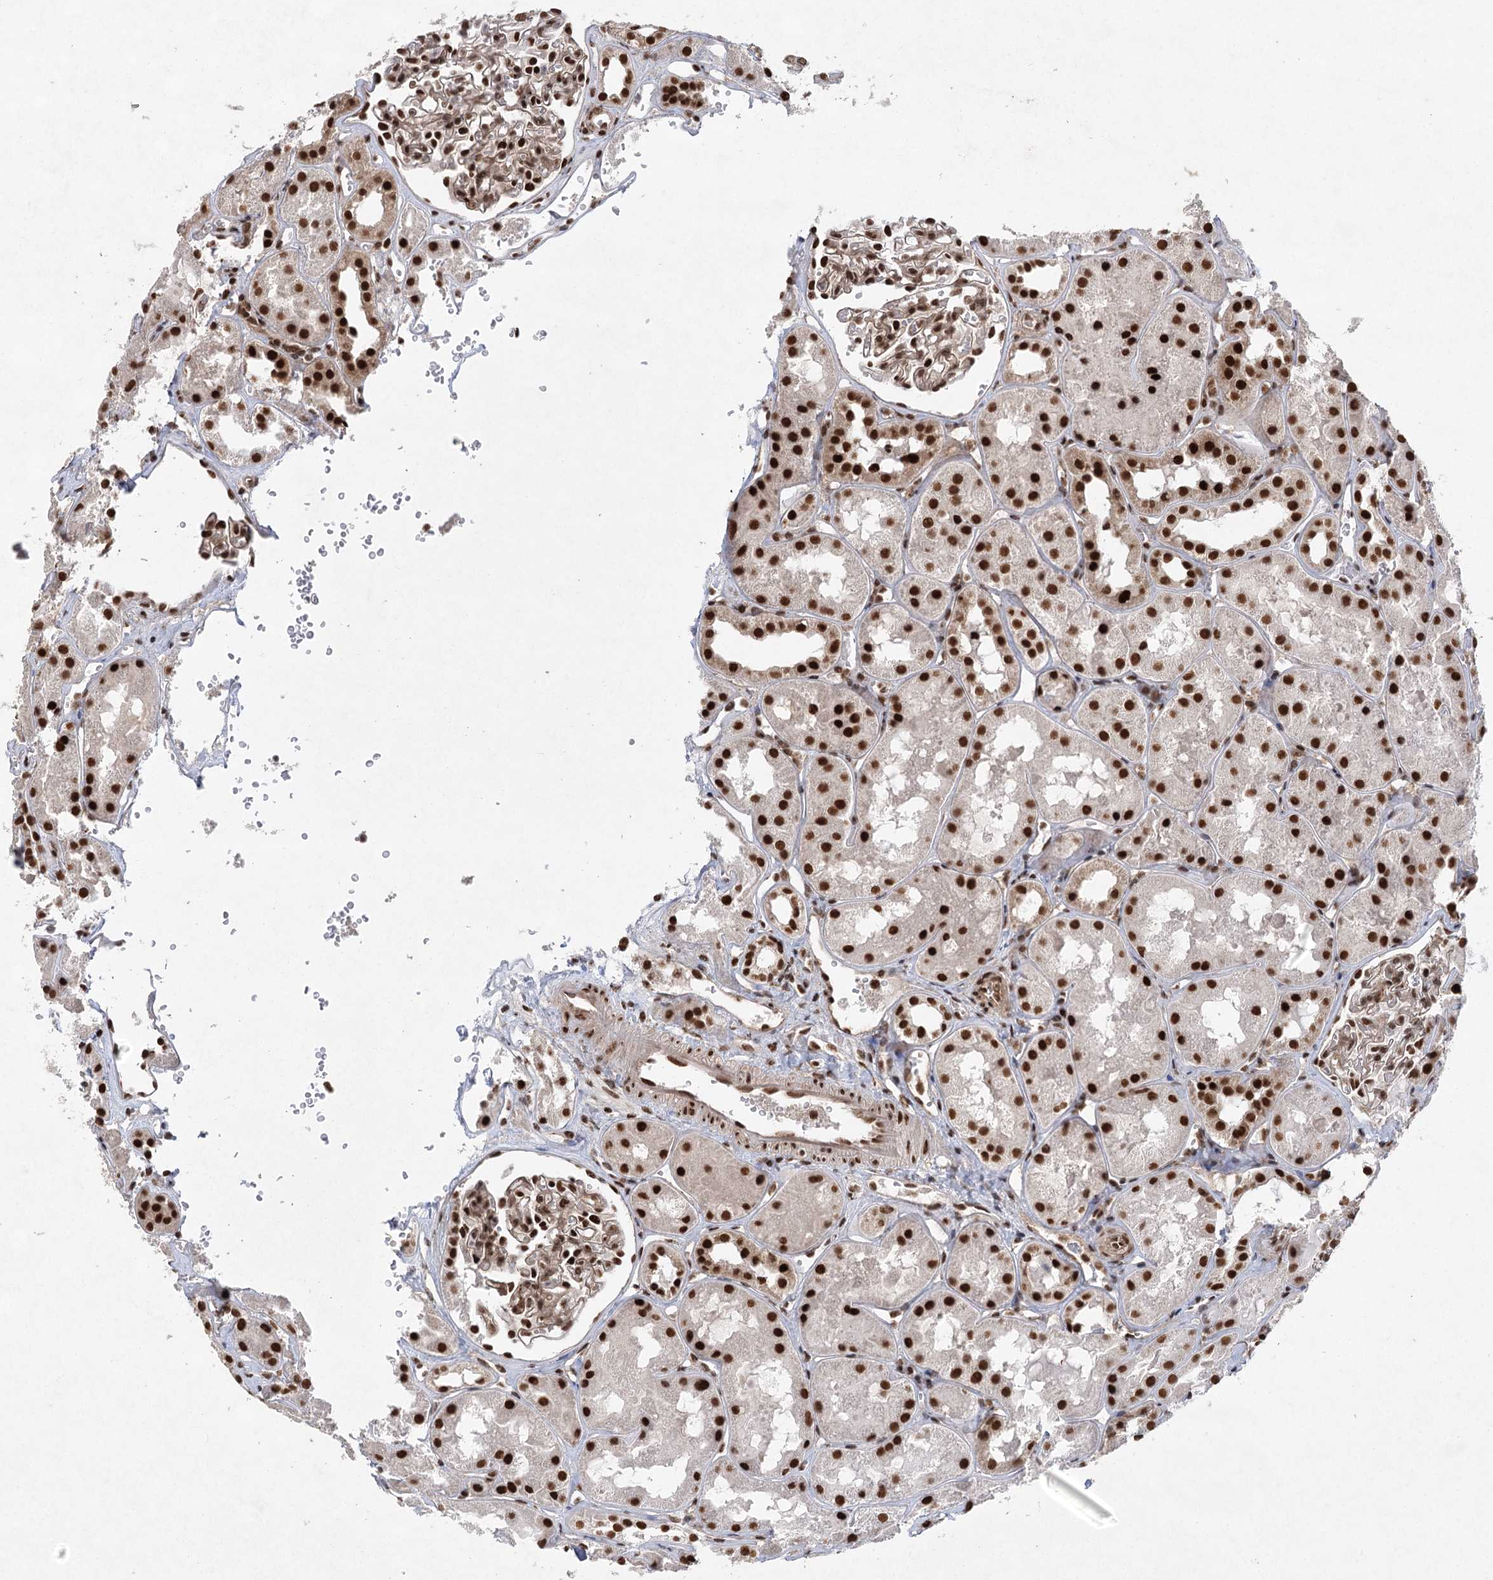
{"staining": {"intensity": "moderate", "quantity": ">75%", "location": "cytoplasmic/membranous,nuclear"}, "tissue": "kidney", "cell_type": "Cells in glomeruli", "image_type": "normal", "snomed": [{"axis": "morphology", "description": "Normal tissue, NOS"}, {"axis": "topography", "description": "Kidney"}], "caption": "Immunohistochemistry (DAB) staining of normal kidney reveals moderate cytoplasmic/membranous,nuclear protein positivity in approximately >75% of cells in glomeruli.", "gene": "ZCCHC8", "patient": {"sex": "male", "age": 16}}